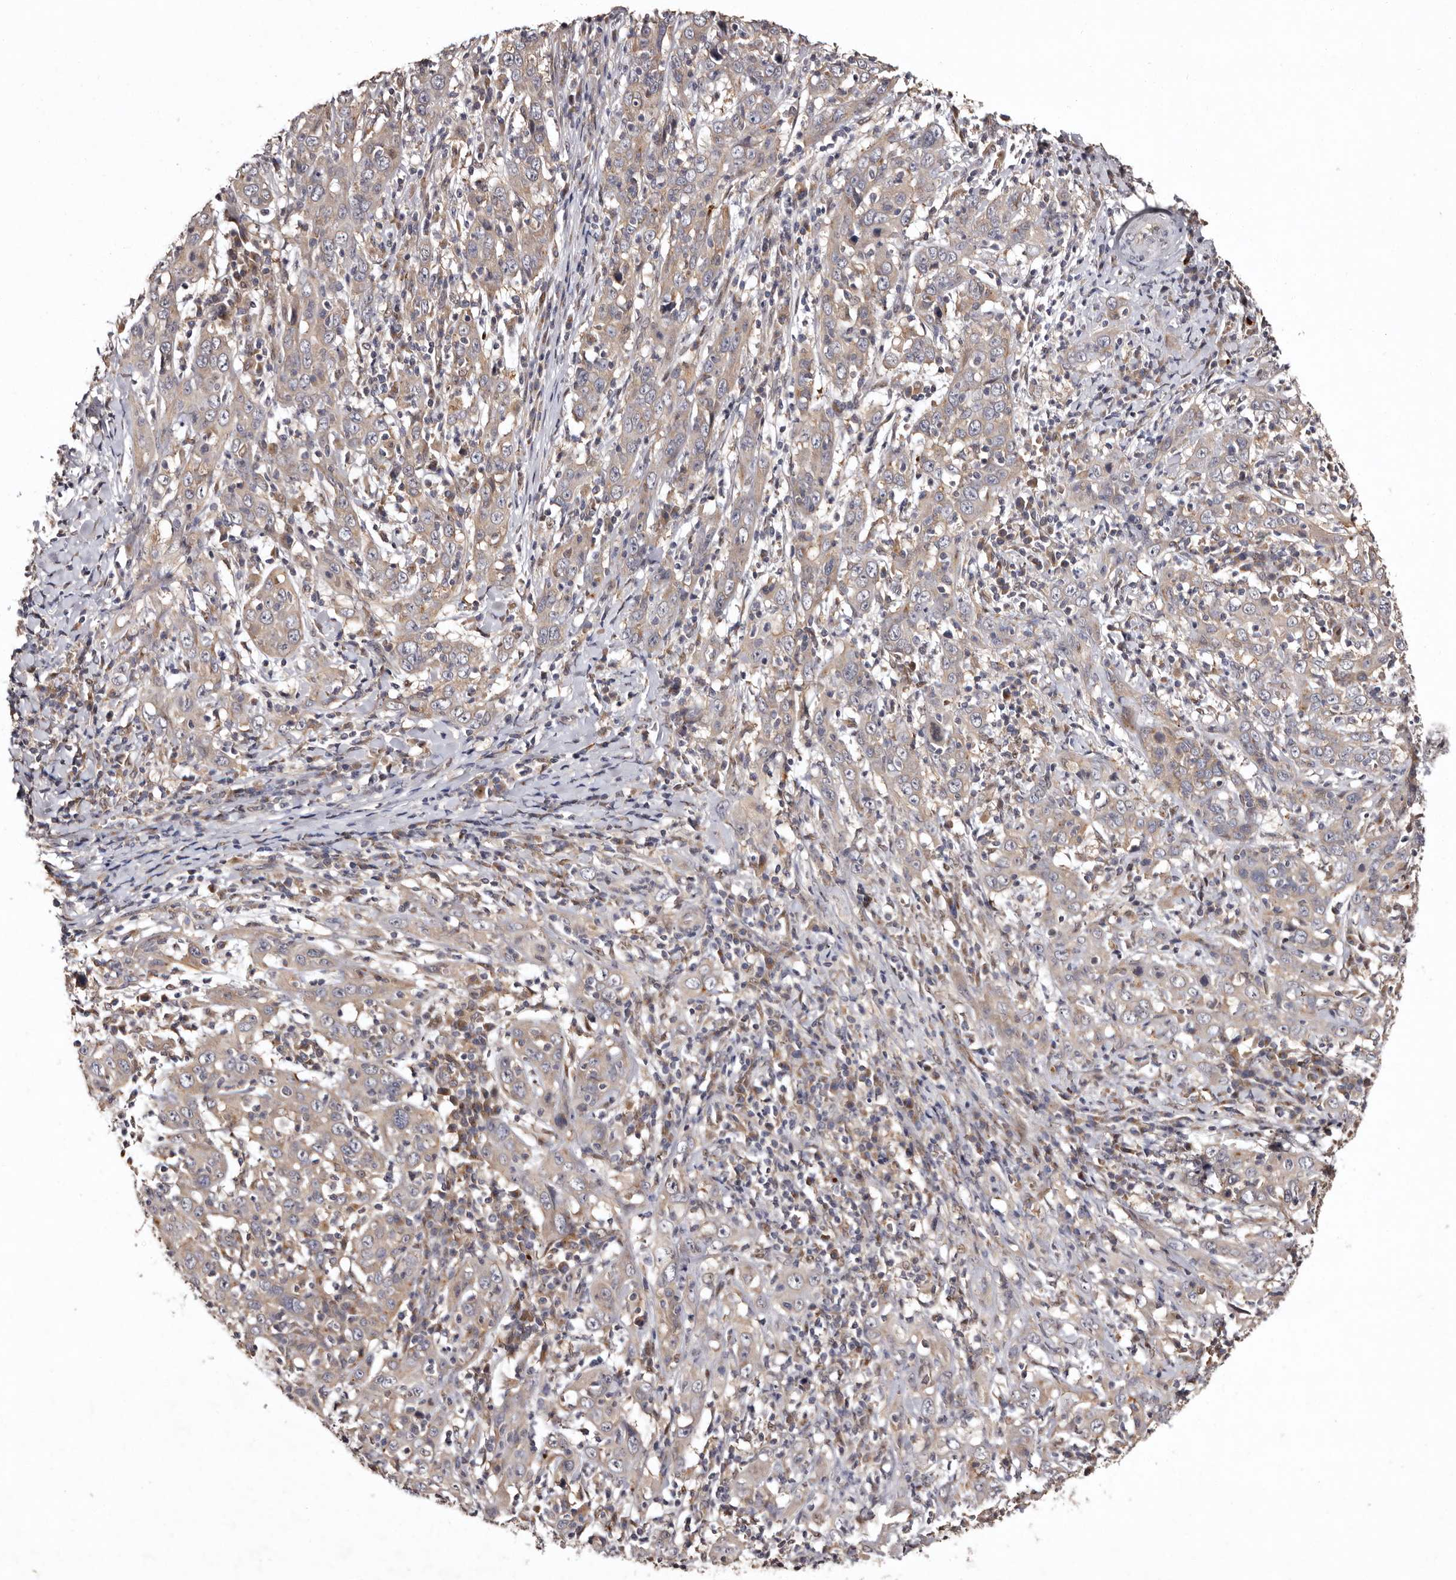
{"staining": {"intensity": "weak", "quantity": "<25%", "location": "cytoplasmic/membranous"}, "tissue": "cervical cancer", "cell_type": "Tumor cells", "image_type": "cancer", "snomed": [{"axis": "morphology", "description": "Squamous cell carcinoma, NOS"}, {"axis": "topography", "description": "Cervix"}], "caption": "Immunohistochemistry (IHC) of cervical cancer exhibits no positivity in tumor cells.", "gene": "FAM91A1", "patient": {"sex": "female", "age": 46}}